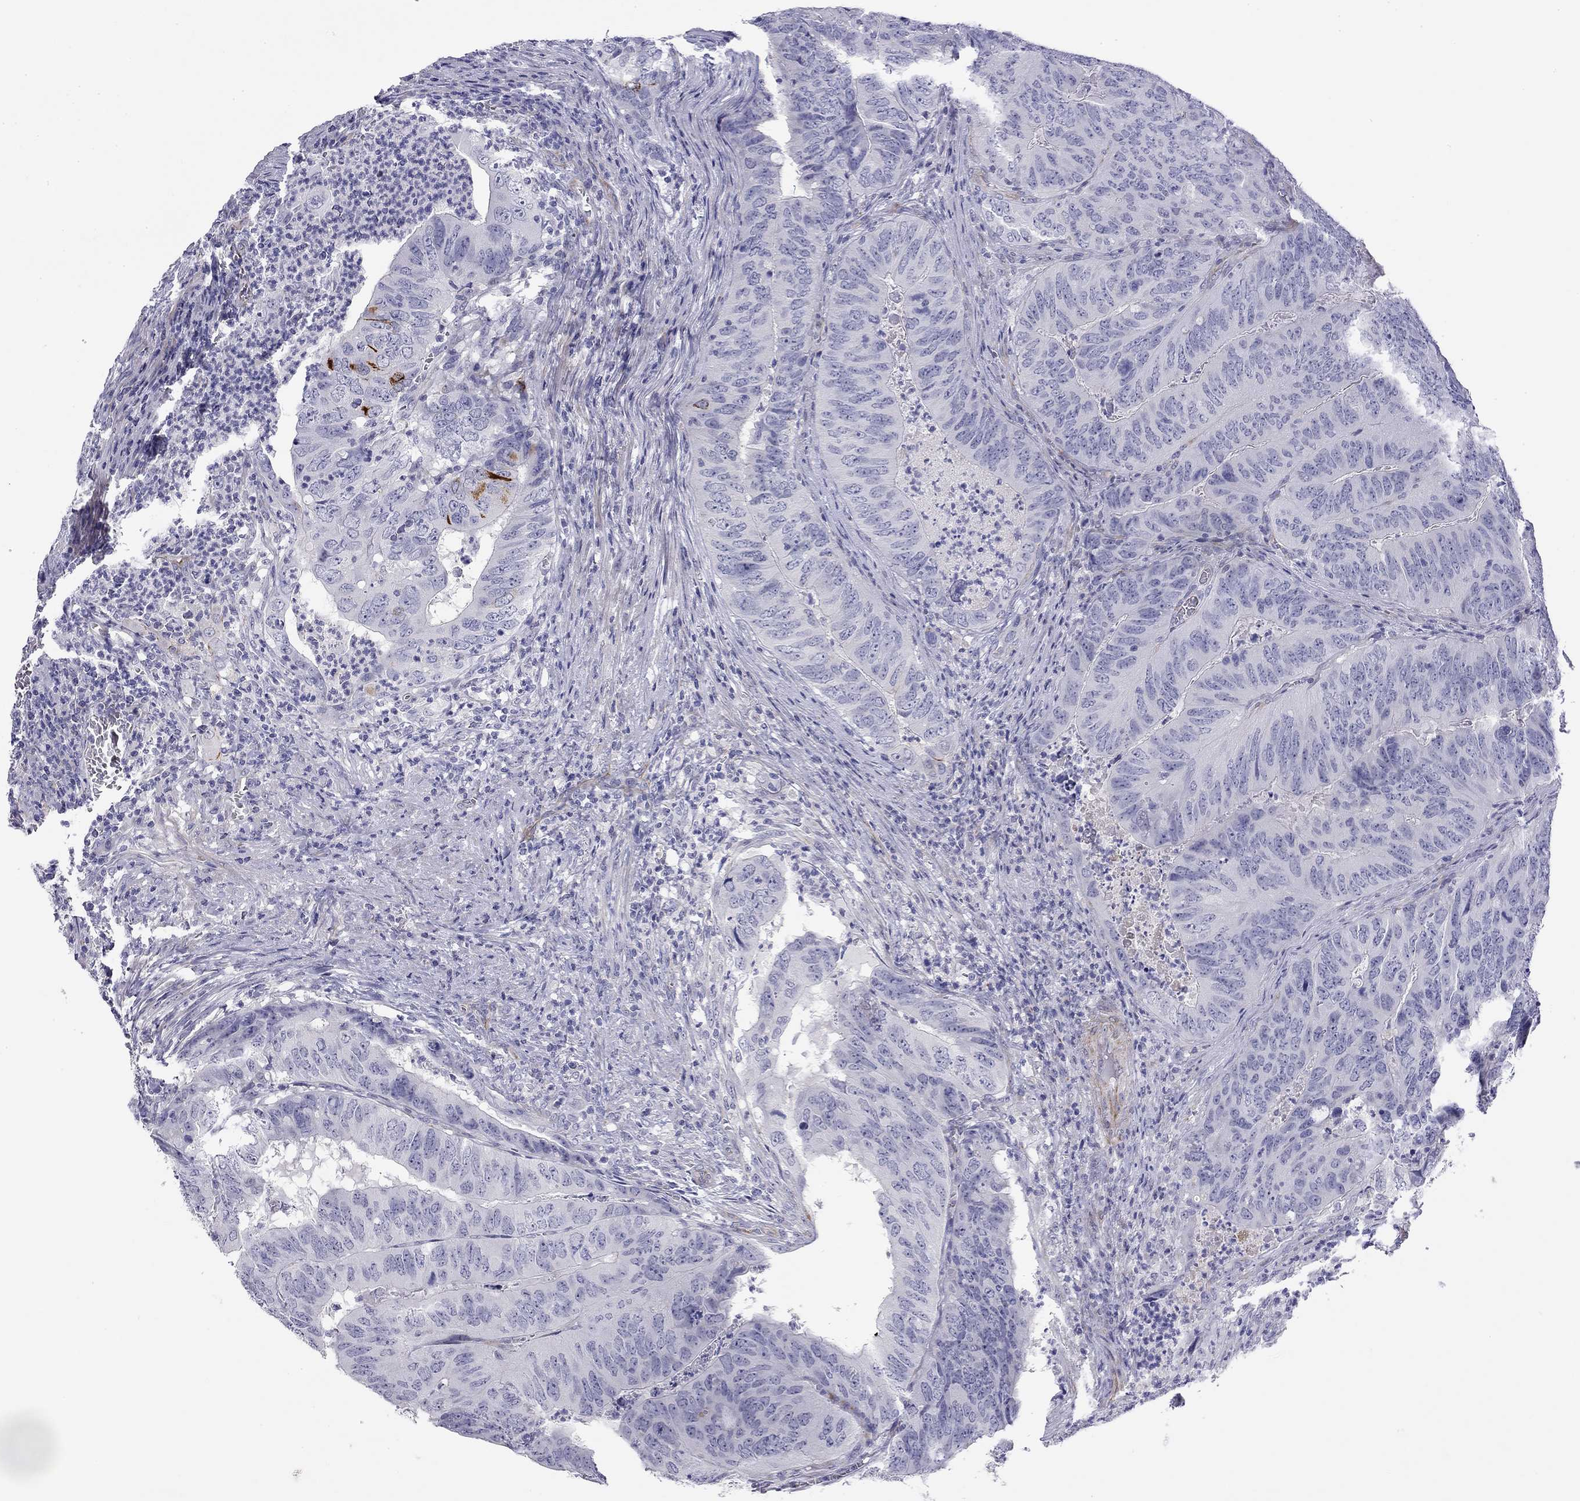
{"staining": {"intensity": "negative", "quantity": "none", "location": "none"}, "tissue": "colorectal cancer", "cell_type": "Tumor cells", "image_type": "cancer", "snomed": [{"axis": "morphology", "description": "Adenocarcinoma, NOS"}, {"axis": "topography", "description": "Colon"}], "caption": "Image shows no significant protein positivity in tumor cells of colorectal cancer (adenocarcinoma).", "gene": "RTL1", "patient": {"sex": "male", "age": 79}}